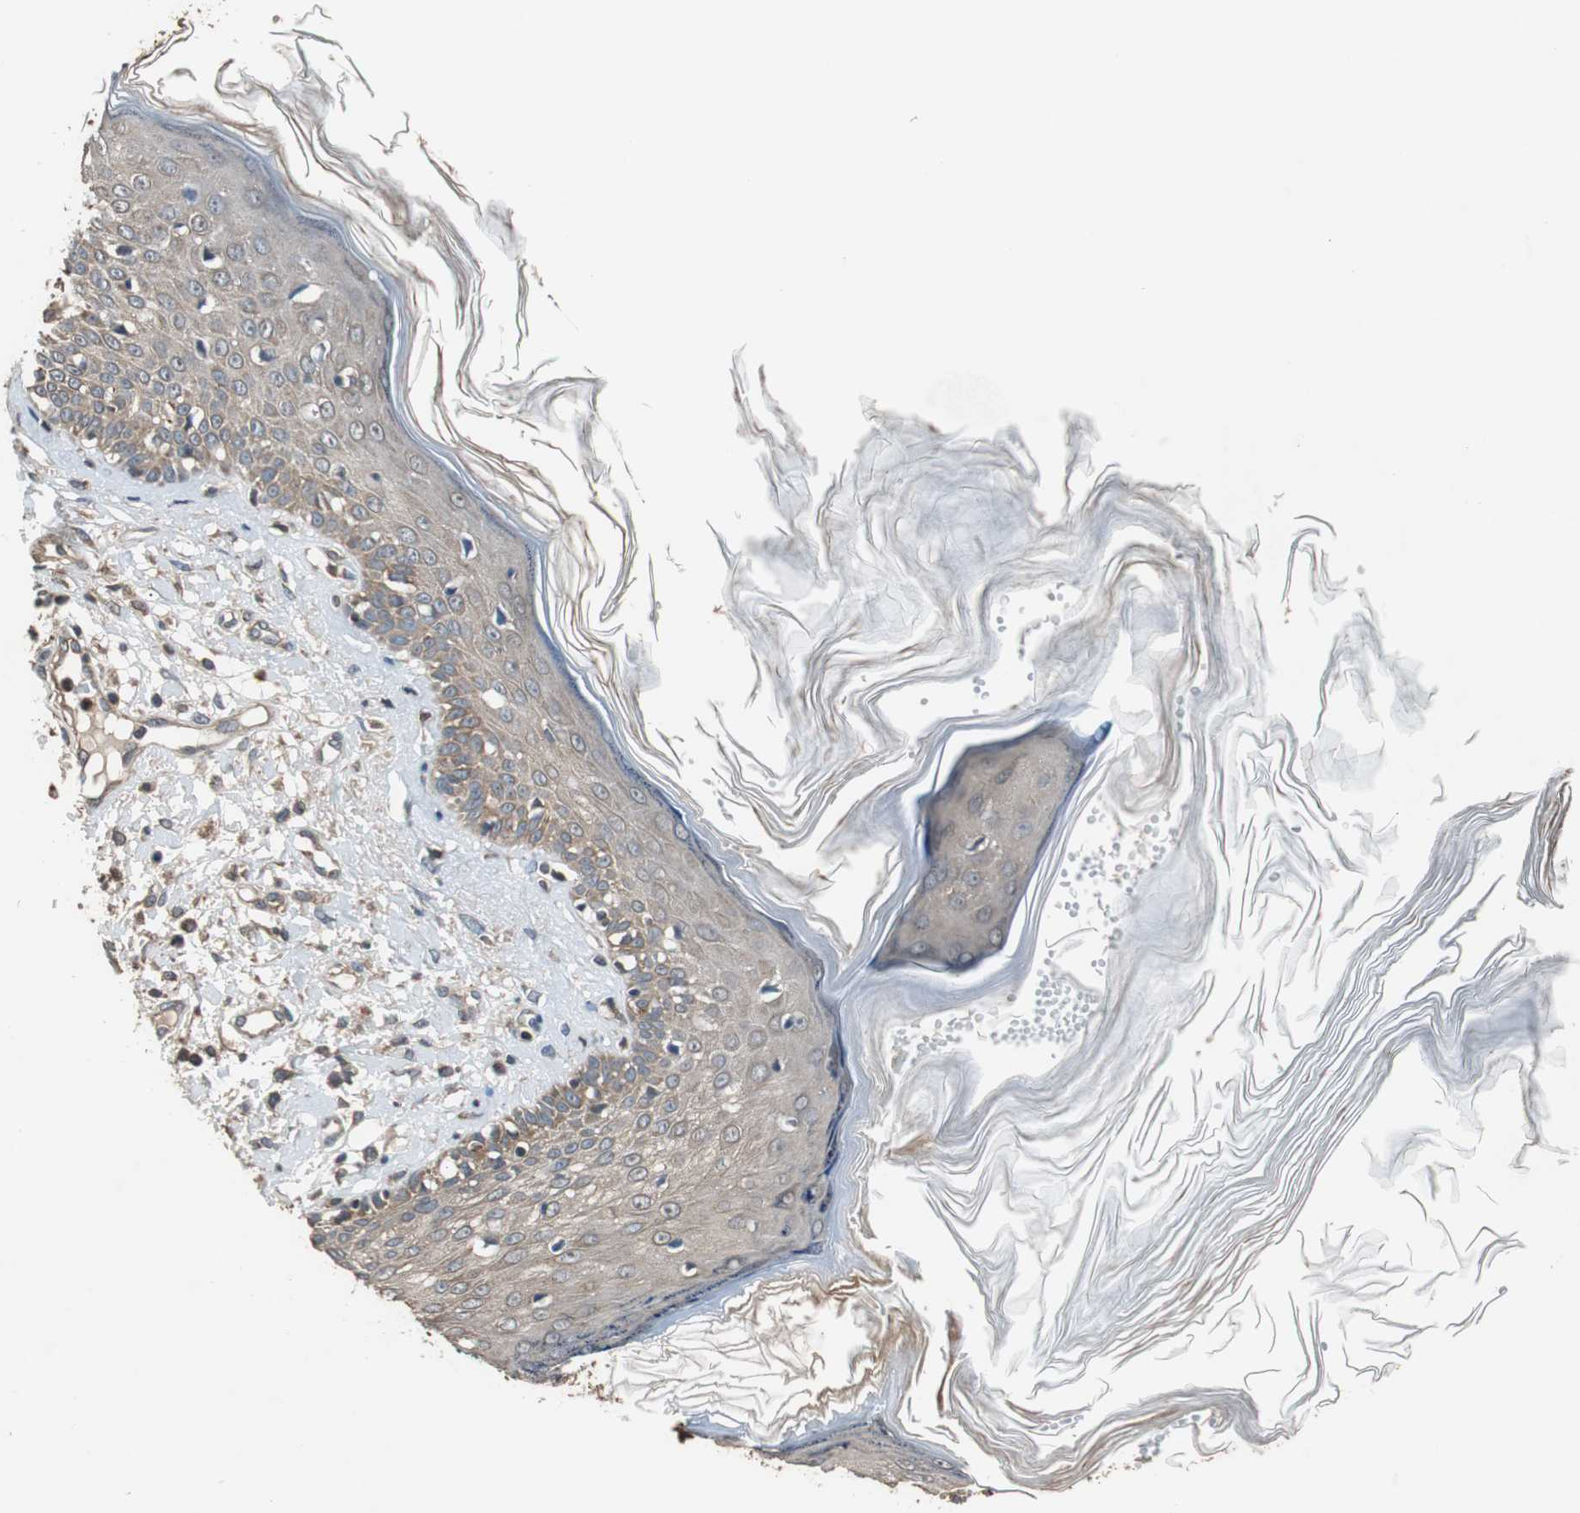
{"staining": {"intensity": "moderate", "quantity": "25%-75%", "location": "cytoplasmic/membranous"}, "tissue": "skin cancer", "cell_type": "Tumor cells", "image_type": "cancer", "snomed": [{"axis": "morphology", "description": "Squamous cell carcinoma, NOS"}, {"axis": "topography", "description": "Skin"}], "caption": "Skin cancer stained for a protein (brown) displays moderate cytoplasmic/membranous positive staining in about 25%-75% of tumor cells.", "gene": "PITRM1", "patient": {"sex": "female", "age": 78}}